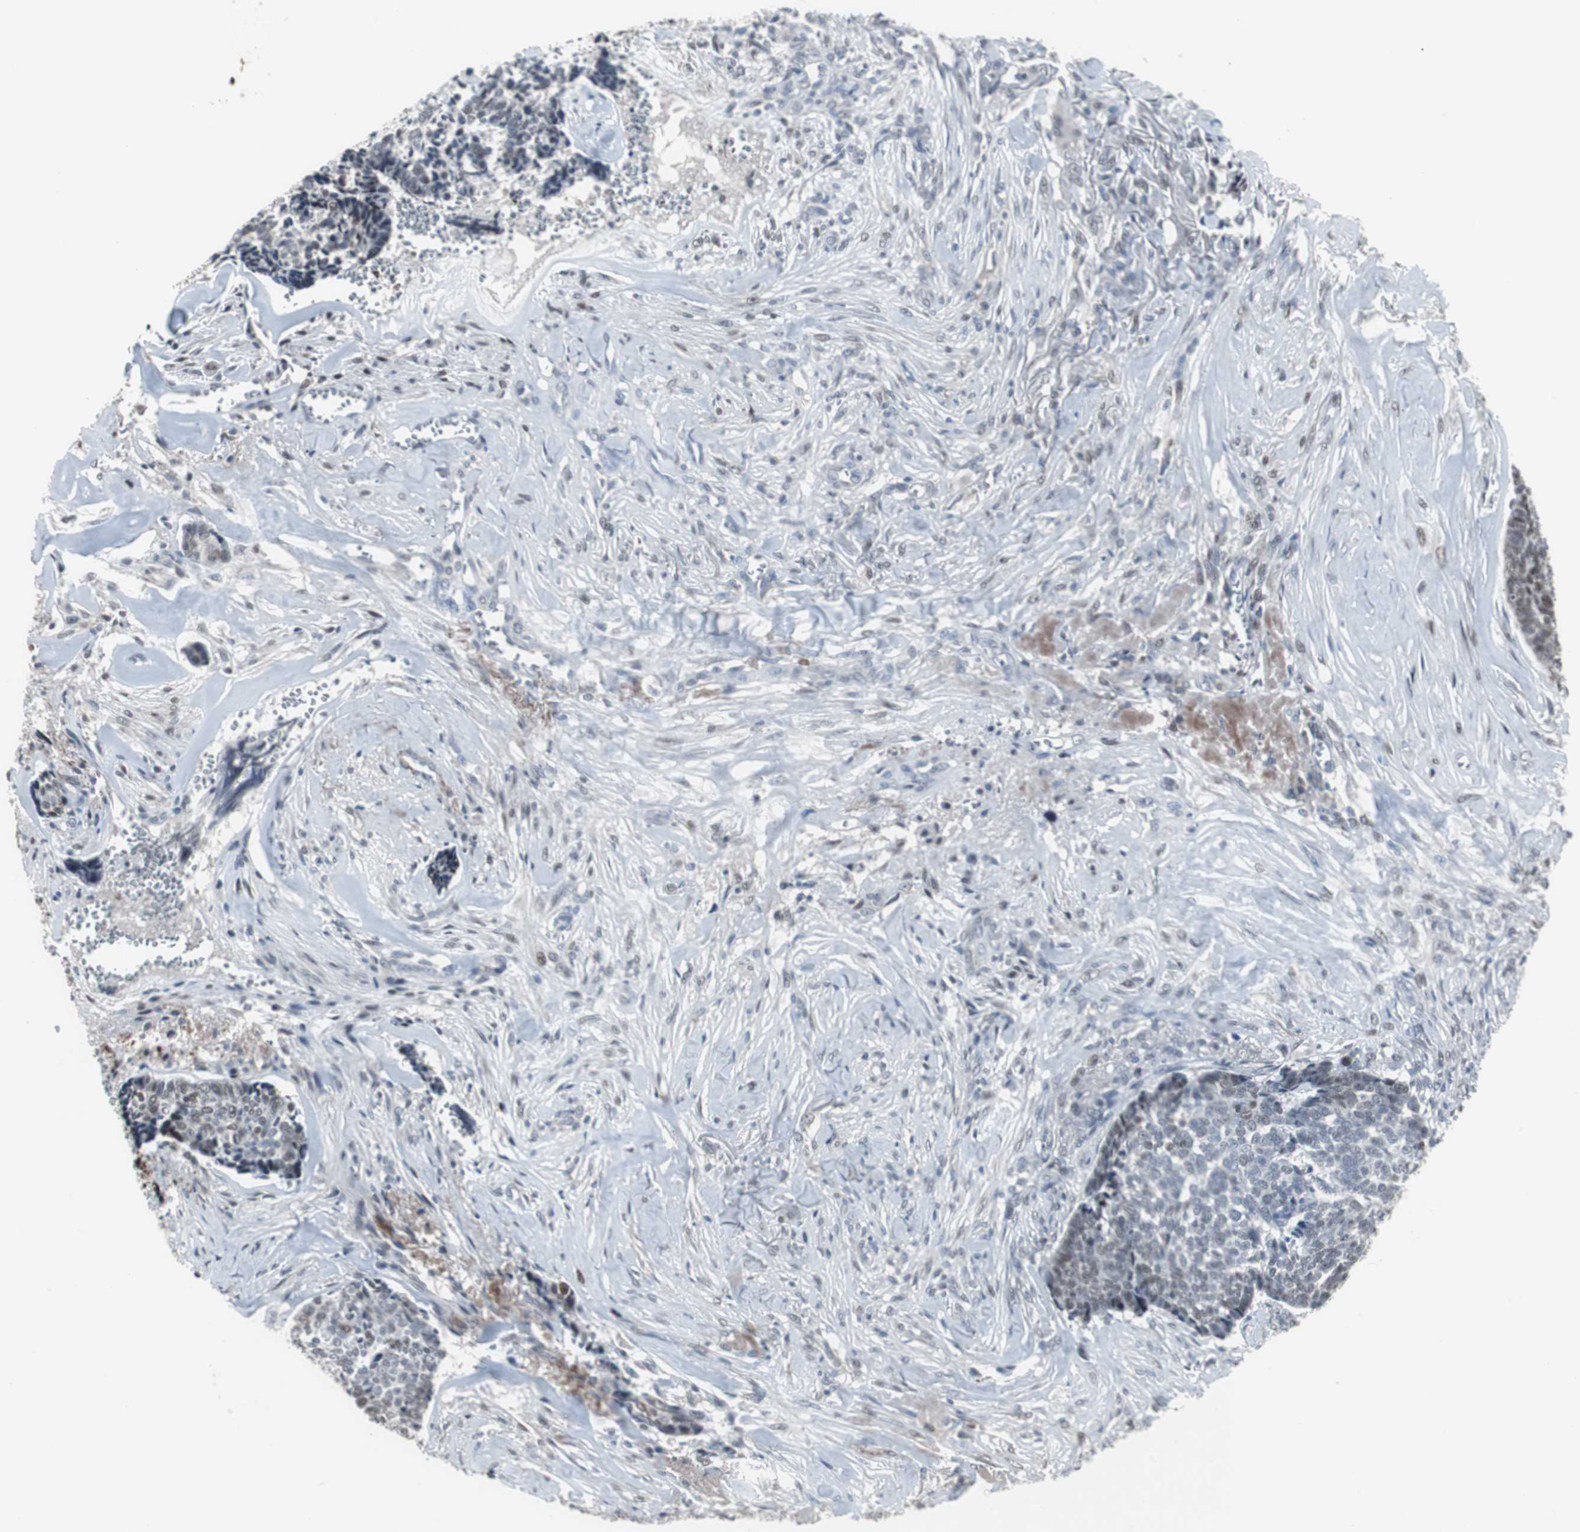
{"staining": {"intensity": "weak", "quantity": ">75%", "location": "nuclear"}, "tissue": "skin cancer", "cell_type": "Tumor cells", "image_type": "cancer", "snomed": [{"axis": "morphology", "description": "Basal cell carcinoma"}, {"axis": "topography", "description": "Skin"}], "caption": "Skin basal cell carcinoma tissue displays weak nuclear positivity in about >75% of tumor cells, visualized by immunohistochemistry.", "gene": "FOXP4", "patient": {"sex": "male", "age": 84}}